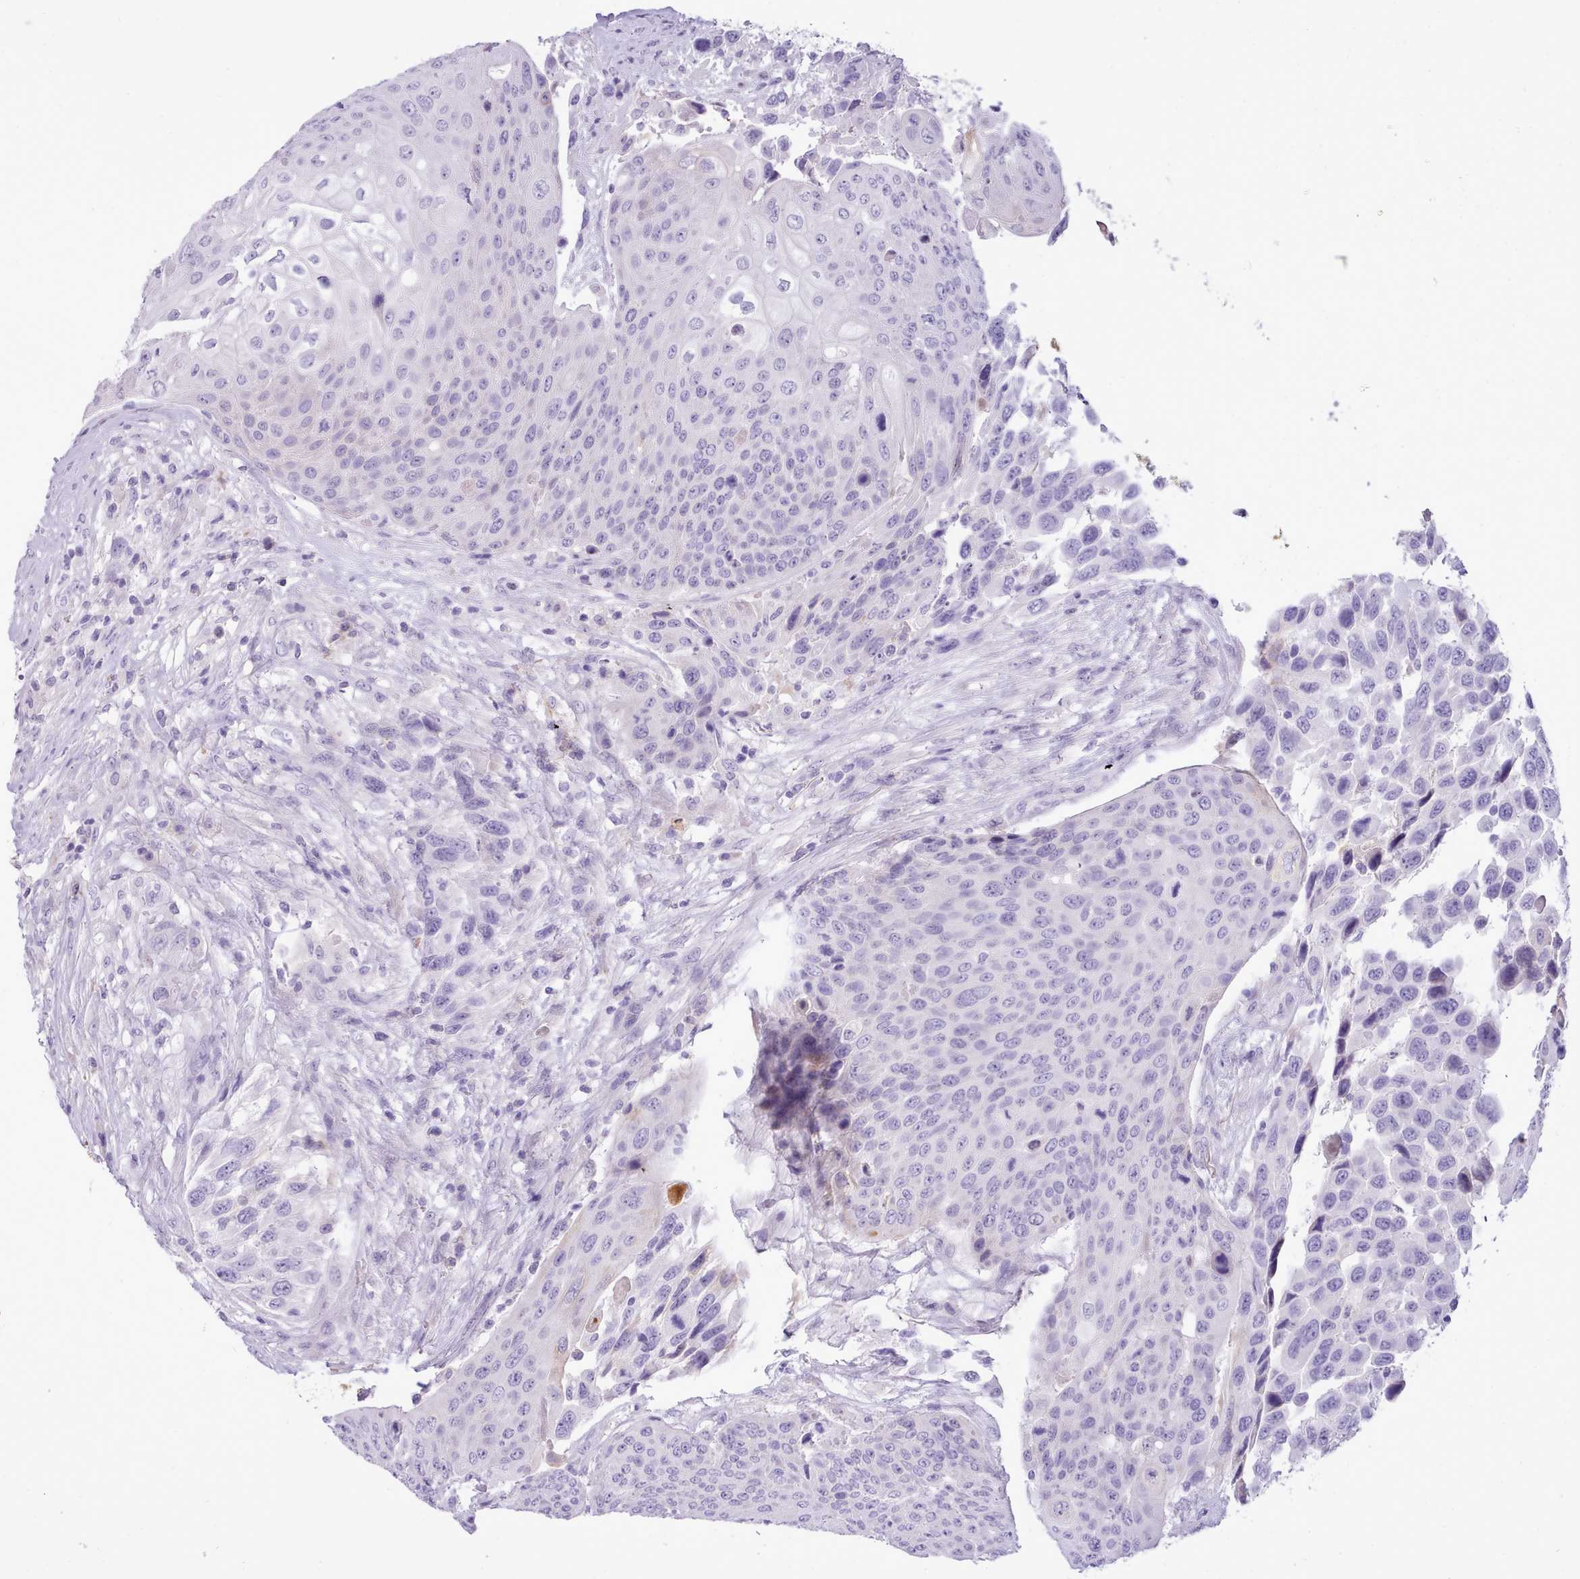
{"staining": {"intensity": "negative", "quantity": "none", "location": "none"}, "tissue": "urothelial cancer", "cell_type": "Tumor cells", "image_type": "cancer", "snomed": [{"axis": "morphology", "description": "Urothelial carcinoma, High grade"}, {"axis": "topography", "description": "Urinary bladder"}], "caption": "The micrograph reveals no staining of tumor cells in urothelial cancer.", "gene": "CYP2A13", "patient": {"sex": "female", "age": 70}}